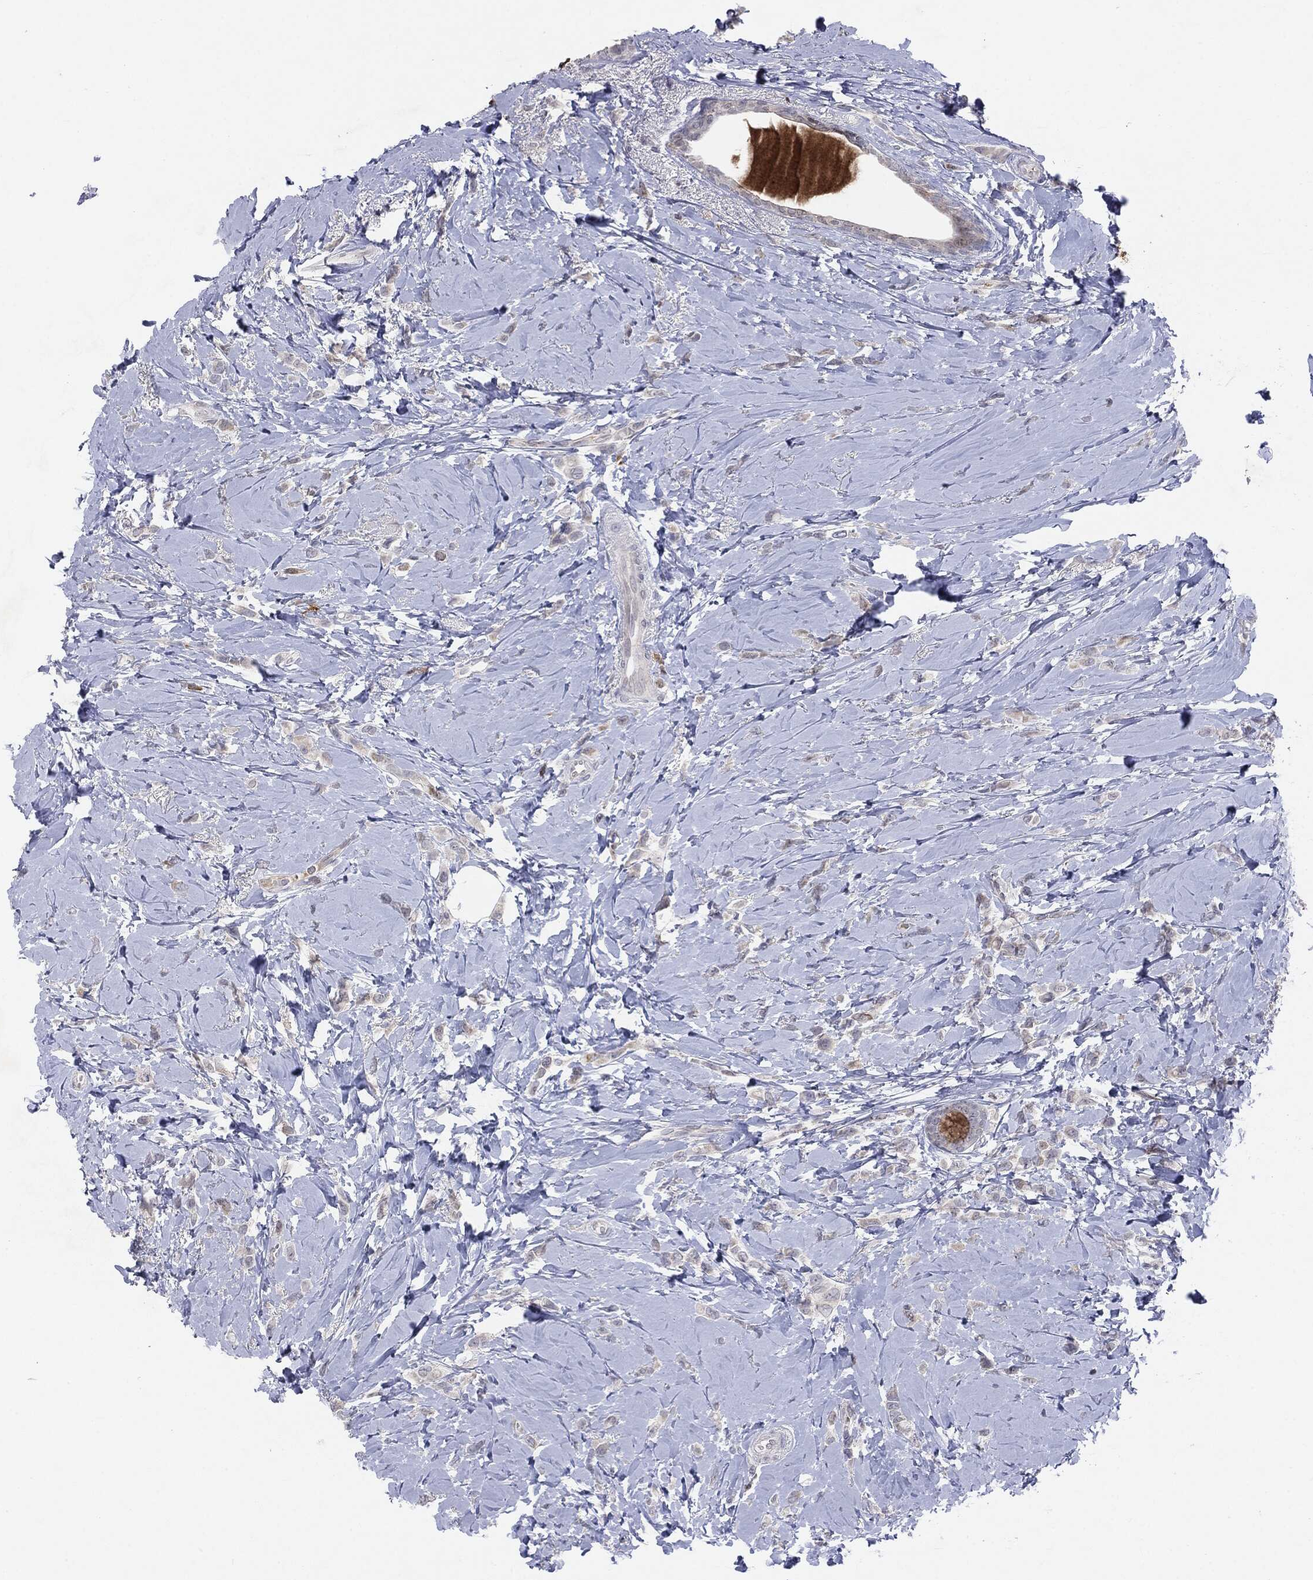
{"staining": {"intensity": "negative", "quantity": "none", "location": "none"}, "tissue": "breast cancer", "cell_type": "Tumor cells", "image_type": "cancer", "snomed": [{"axis": "morphology", "description": "Lobular carcinoma"}, {"axis": "topography", "description": "Breast"}], "caption": "An IHC histopathology image of breast cancer (lobular carcinoma) is shown. There is no staining in tumor cells of breast cancer (lobular carcinoma). (DAB immunohistochemistry with hematoxylin counter stain).", "gene": "KIF2C", "patient": {"sex": "female", "age": 66}}